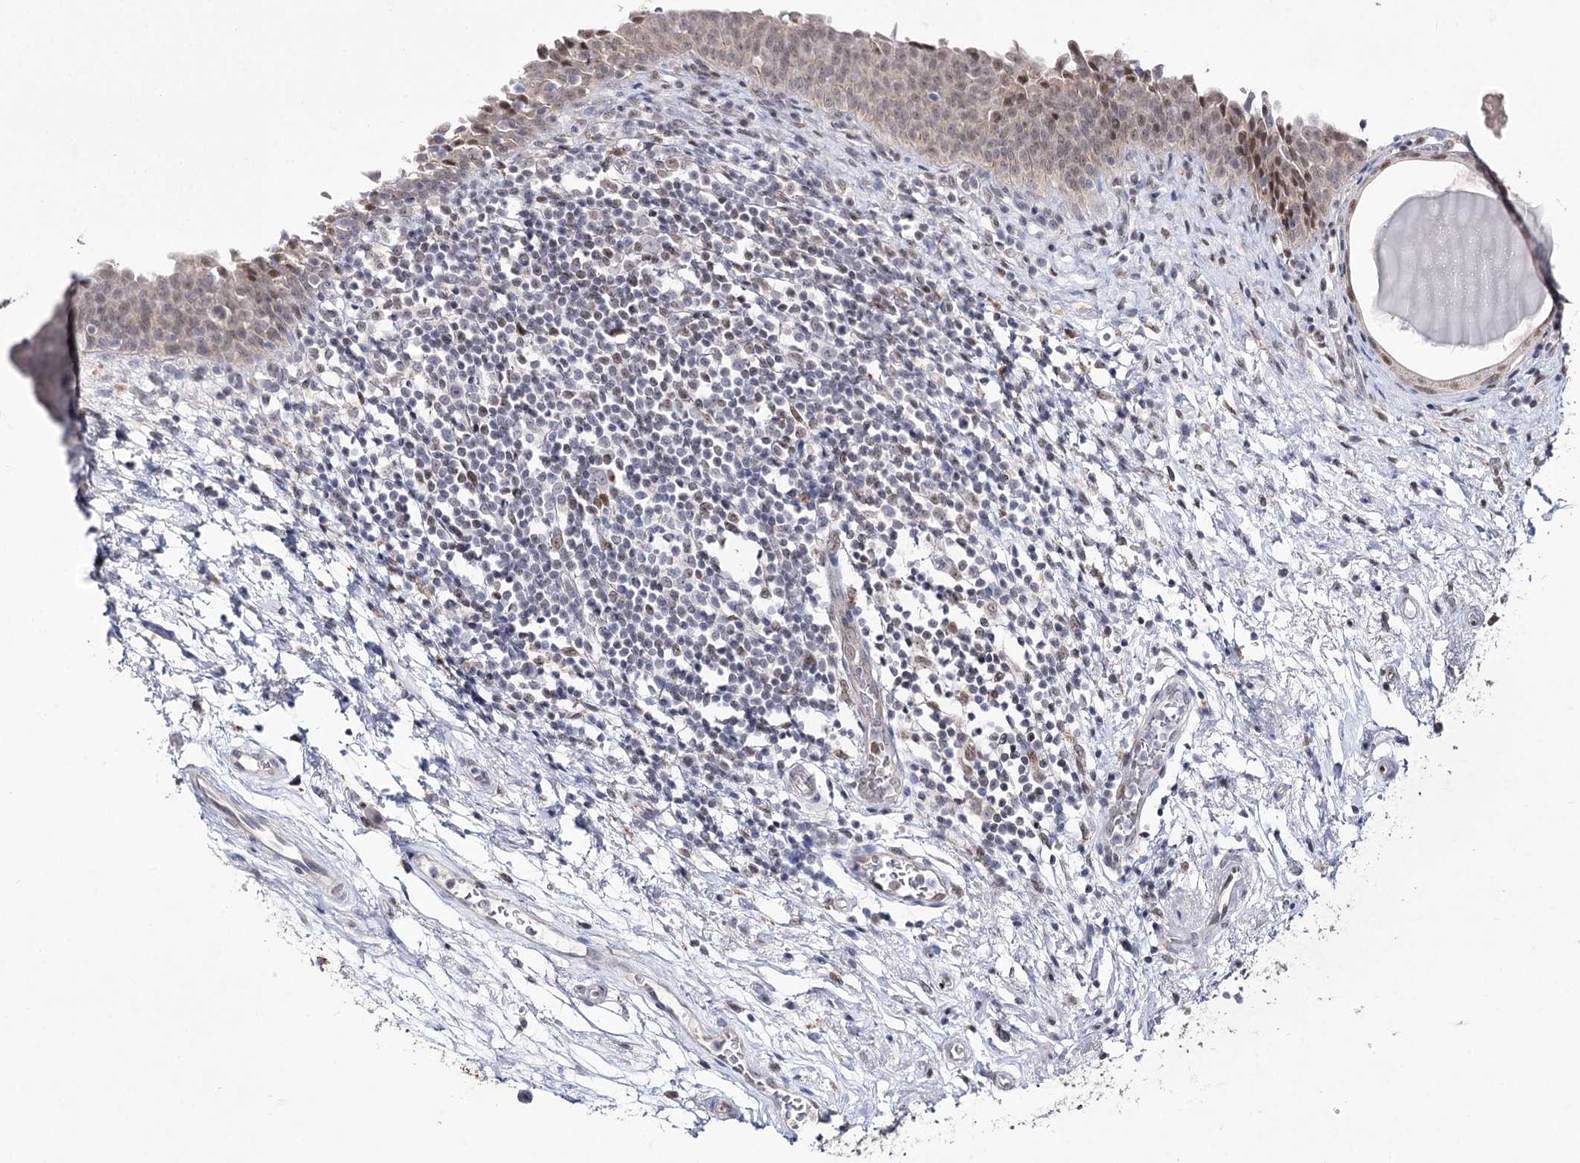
{"staining": {"intensity": "moderate", "quantity": "<25%", "location": "nuclear"}, "tissue": "urinary bladder", "cell_type": "Urothelial cells", "image_type": "normal", "snomed": [{"axis": "morphology", "description": "Normal tissue, NOS"}, {"axis": "topography", "description": "Urinary bladder"}], "caption": "This is a micrograph of IHC staining of benign urinary bladder, which shows moderate expression in the nuclear of urothelial cells.", "gene": "VGLL4", "patient": {"sex": "male", "age": 83}}